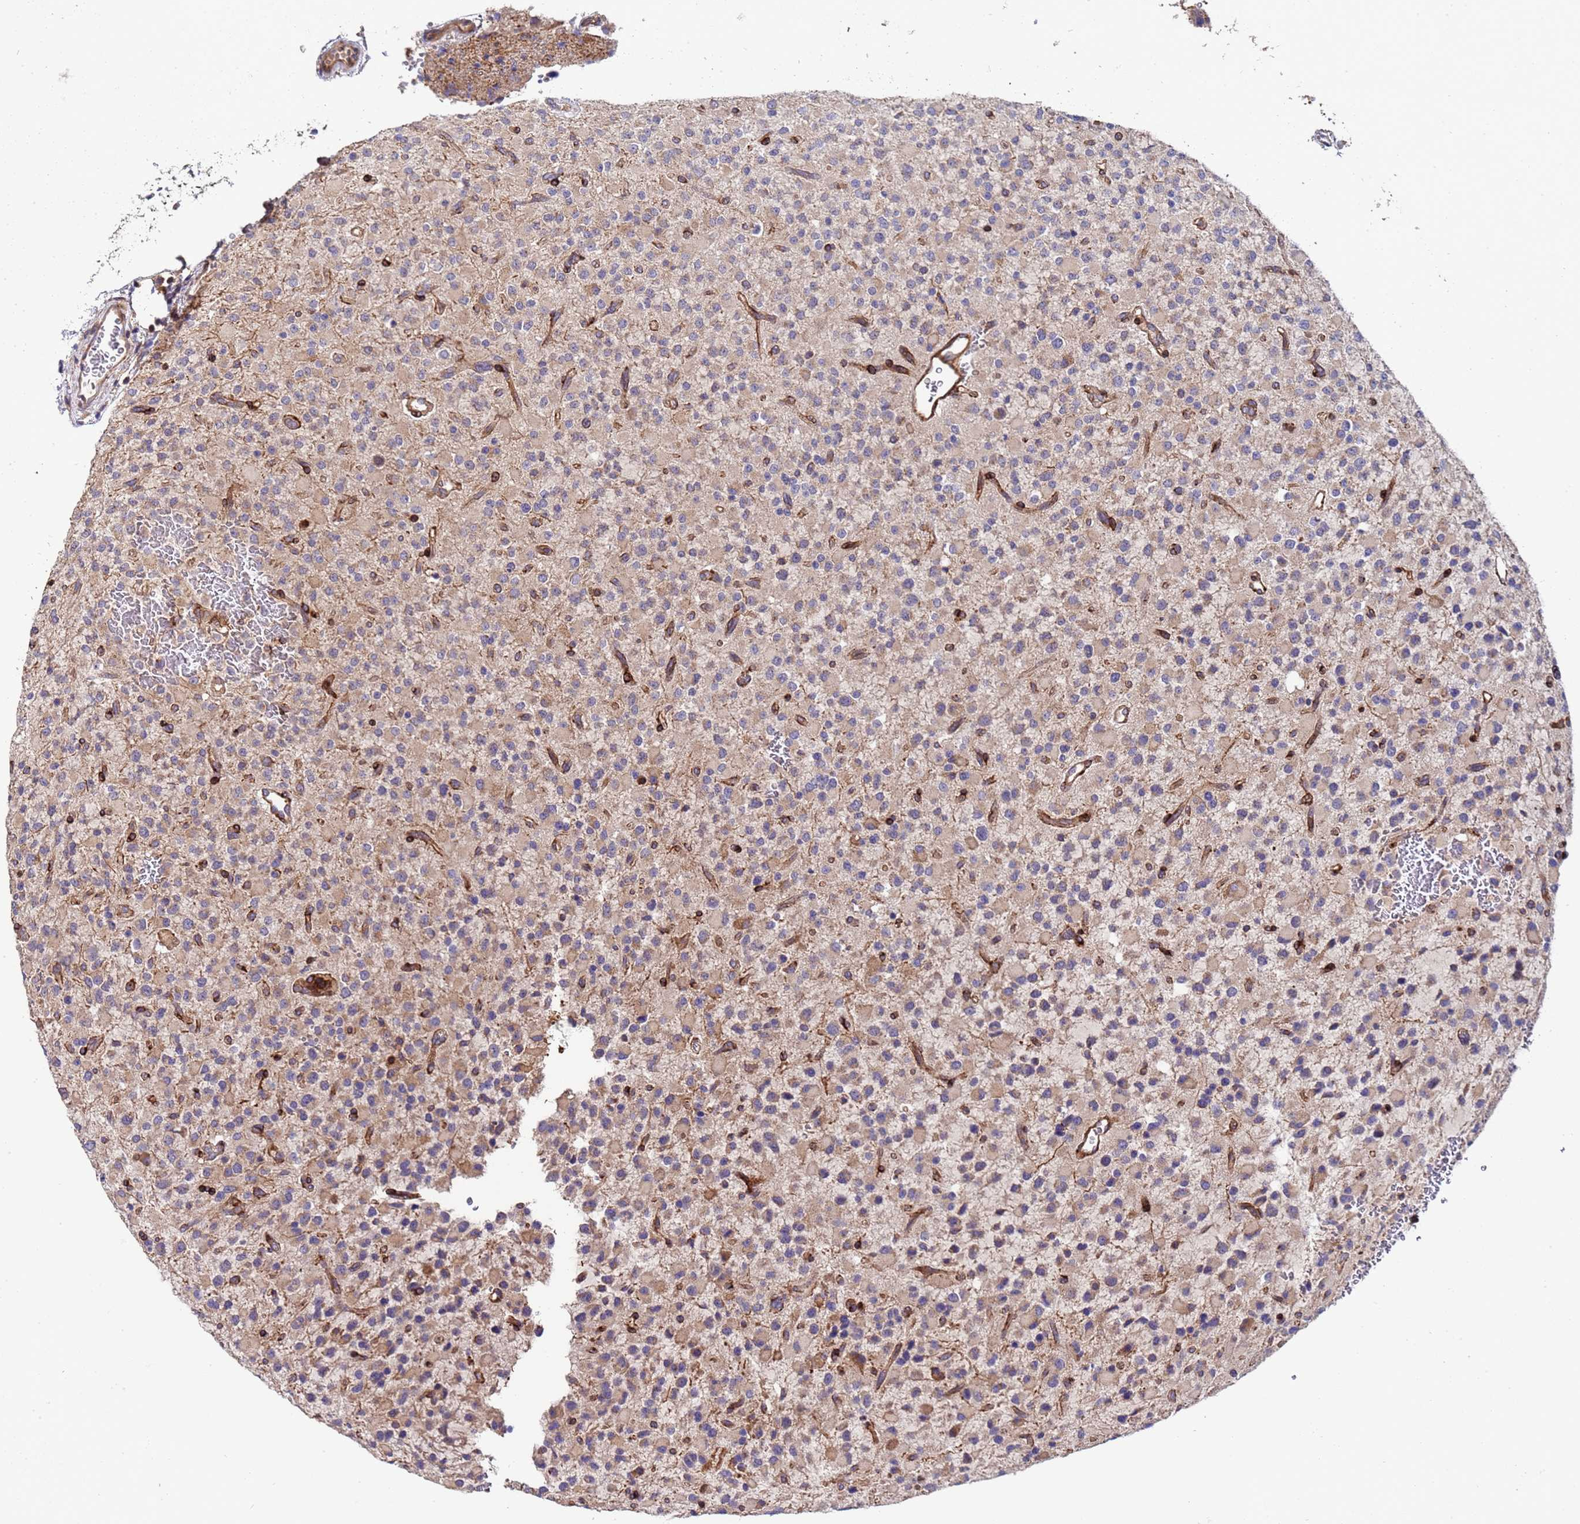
{"staining": {"intensity": "weak", "quantity": "<25%", "location": "cytoplasmic/membranous"}, "tissue": "glioma", "cell_type": "Tumor cells", "image_type": "cancer", "snomed": [{"axis": "morphology", "description": "Glioma, malignant, High grade"}, {"axis": "topography", "description": "Brain"}], "caption": "High magnification brightfield microscopy of glioma stained with DAB (brown) and counterstained with hematoxylin (blue): tumor cells show no significant staining.", "gene": "MOCS1", "patient": {"sex": "male", "age": 34}}